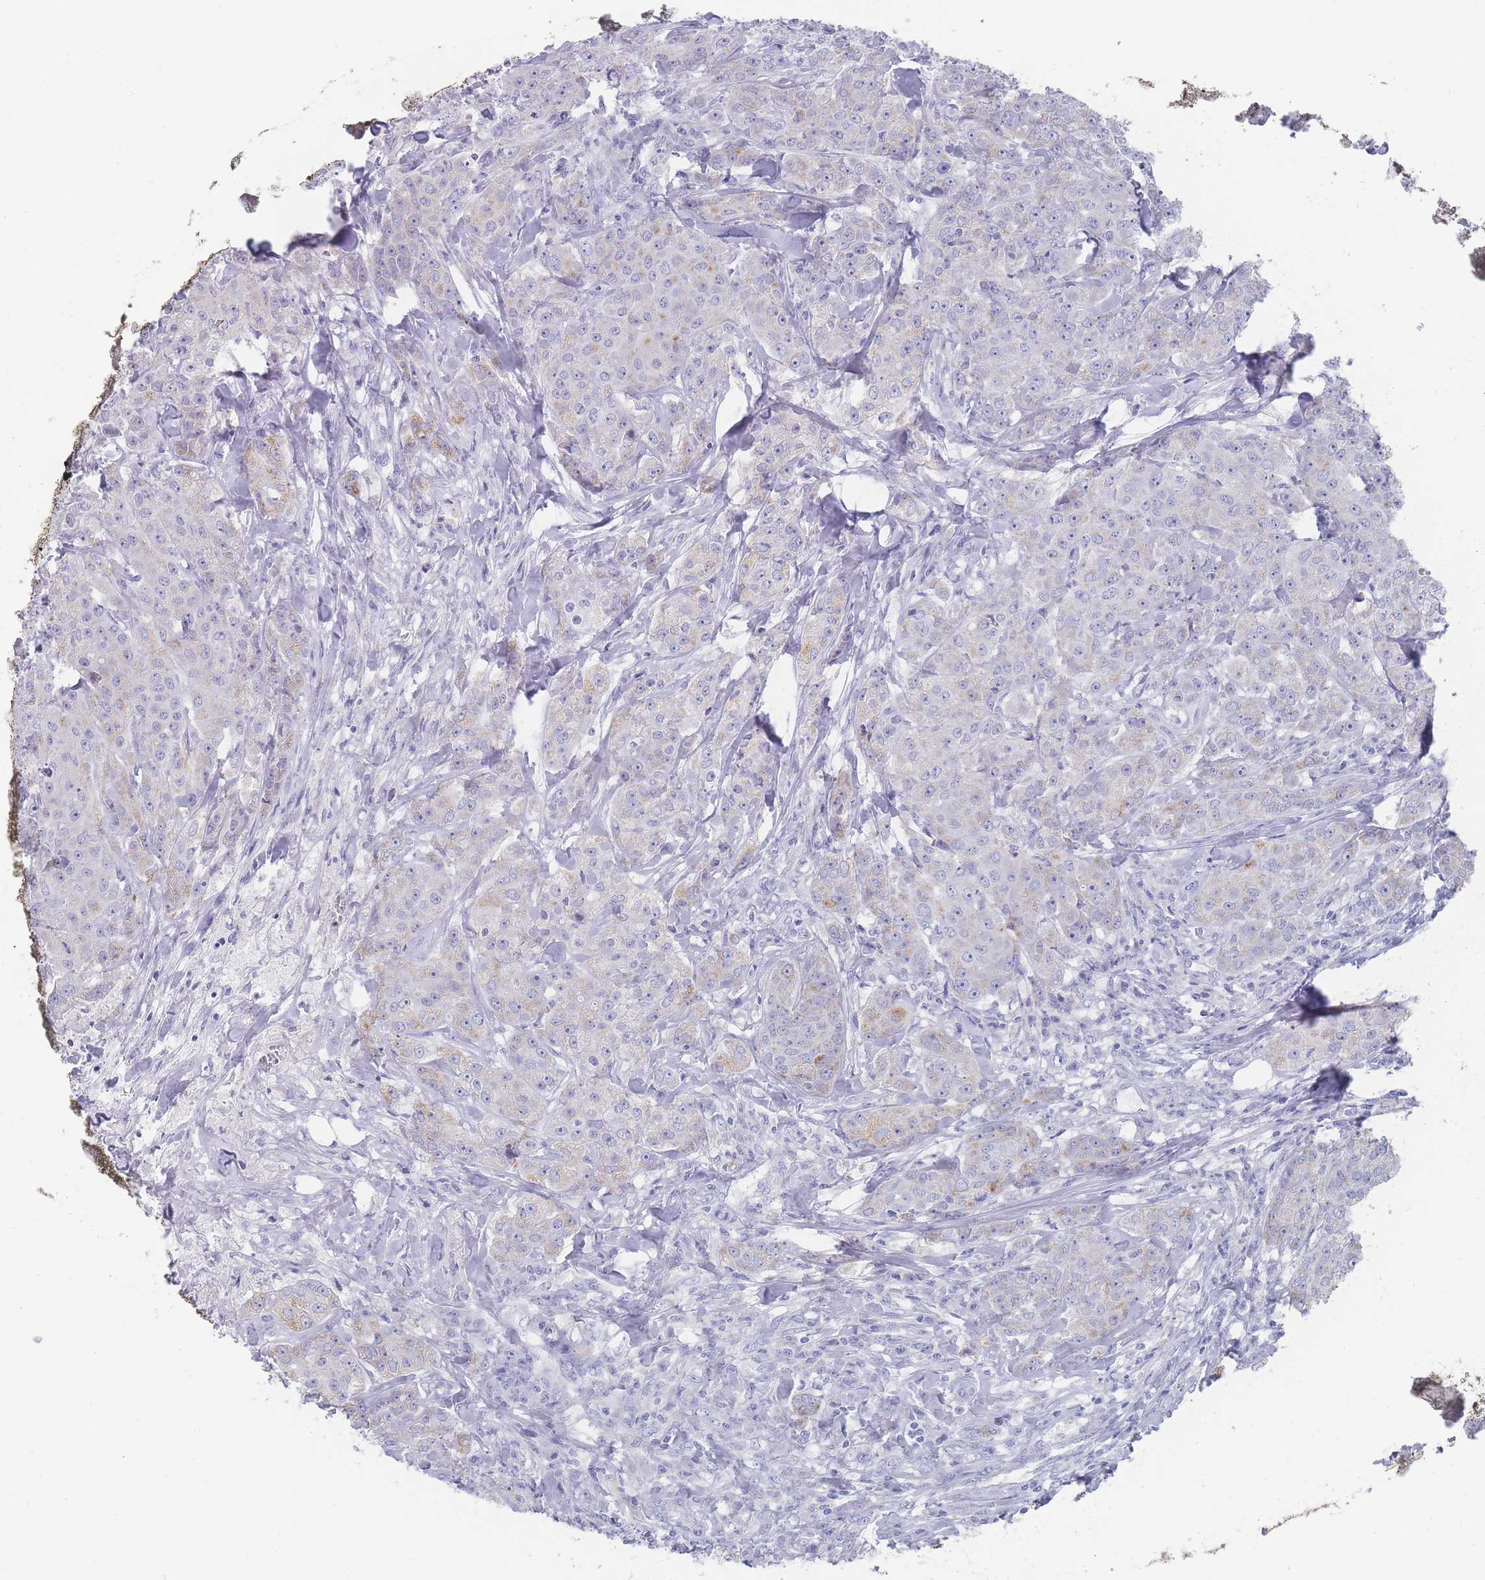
{"staining": {"intensity": "negative", "quantity": "none", "location": "none"}, "tissue": "breast cancer", "cell_type": "Tumor cells", "image_type": "cancer", "snomed": [{"axis": "morphology", "description": "Duct carcinoma"}, {"axis": "topography", "description": "Breast"}], "caption": "Photomicrograph shows no protein expression in tumor cells of invasive ductal carcinoma (breast) tissue.", "gene": "SCCPDH", "patient": {"sex": "female", "age": 43}}